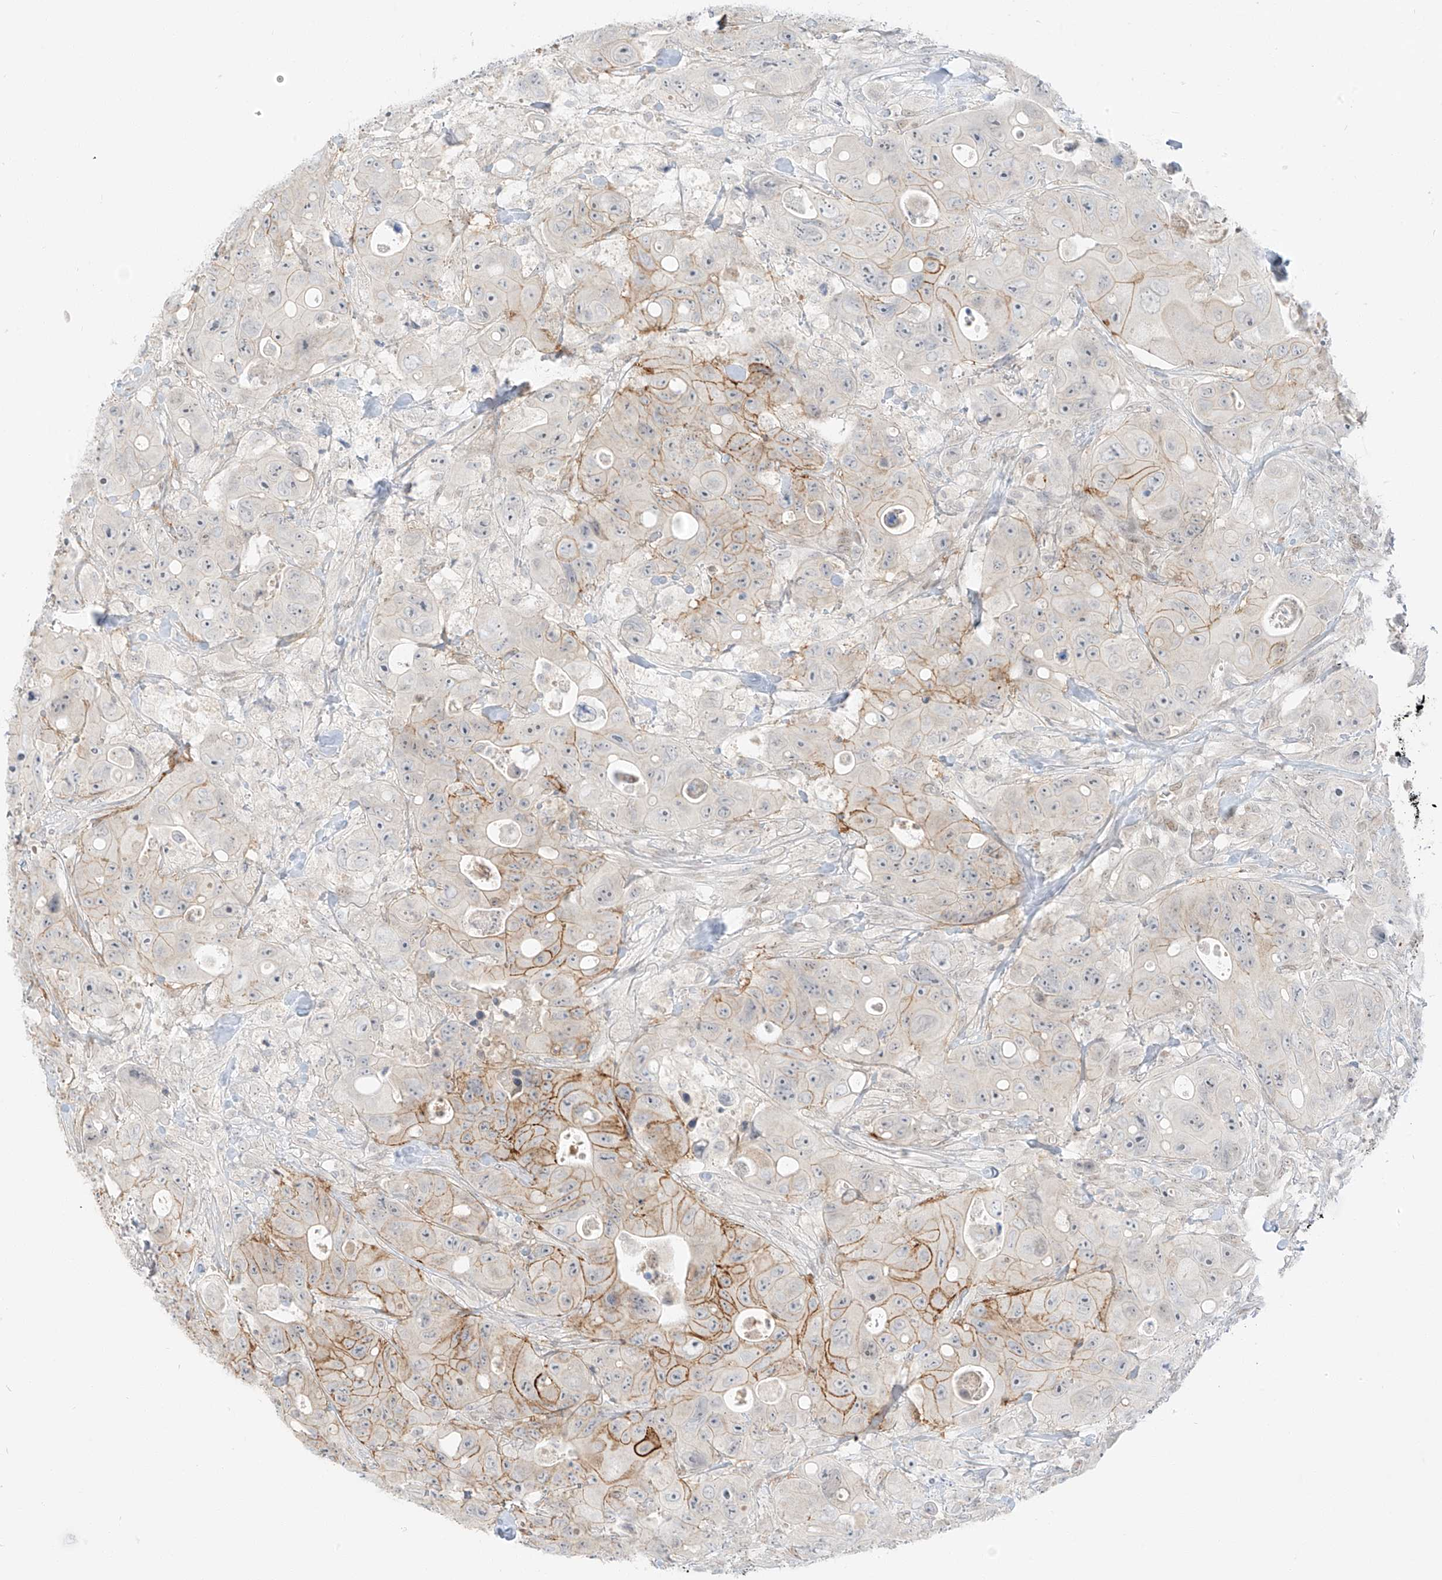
{"staining": {"intensity": "moderate", "quantity": "<25%", "location": "cytoplasmic/membranous"}, "tissue": "colorectal cancer", "cell_type": "Tumor cells", "image_type": "cancer", "snomed": [{"axis": "morphology", "description": "Adenocarcinoma, NOS"}, {"axis": "topography", "description": "Colon"}], "caption": "The image displays a brown stain indicating the presence of a protein in the cytoplasmic/membranous of tumor cells in colorectal cancer.", "gene": "ZNF774", "patient": {"sex": "female", "age": 46}}